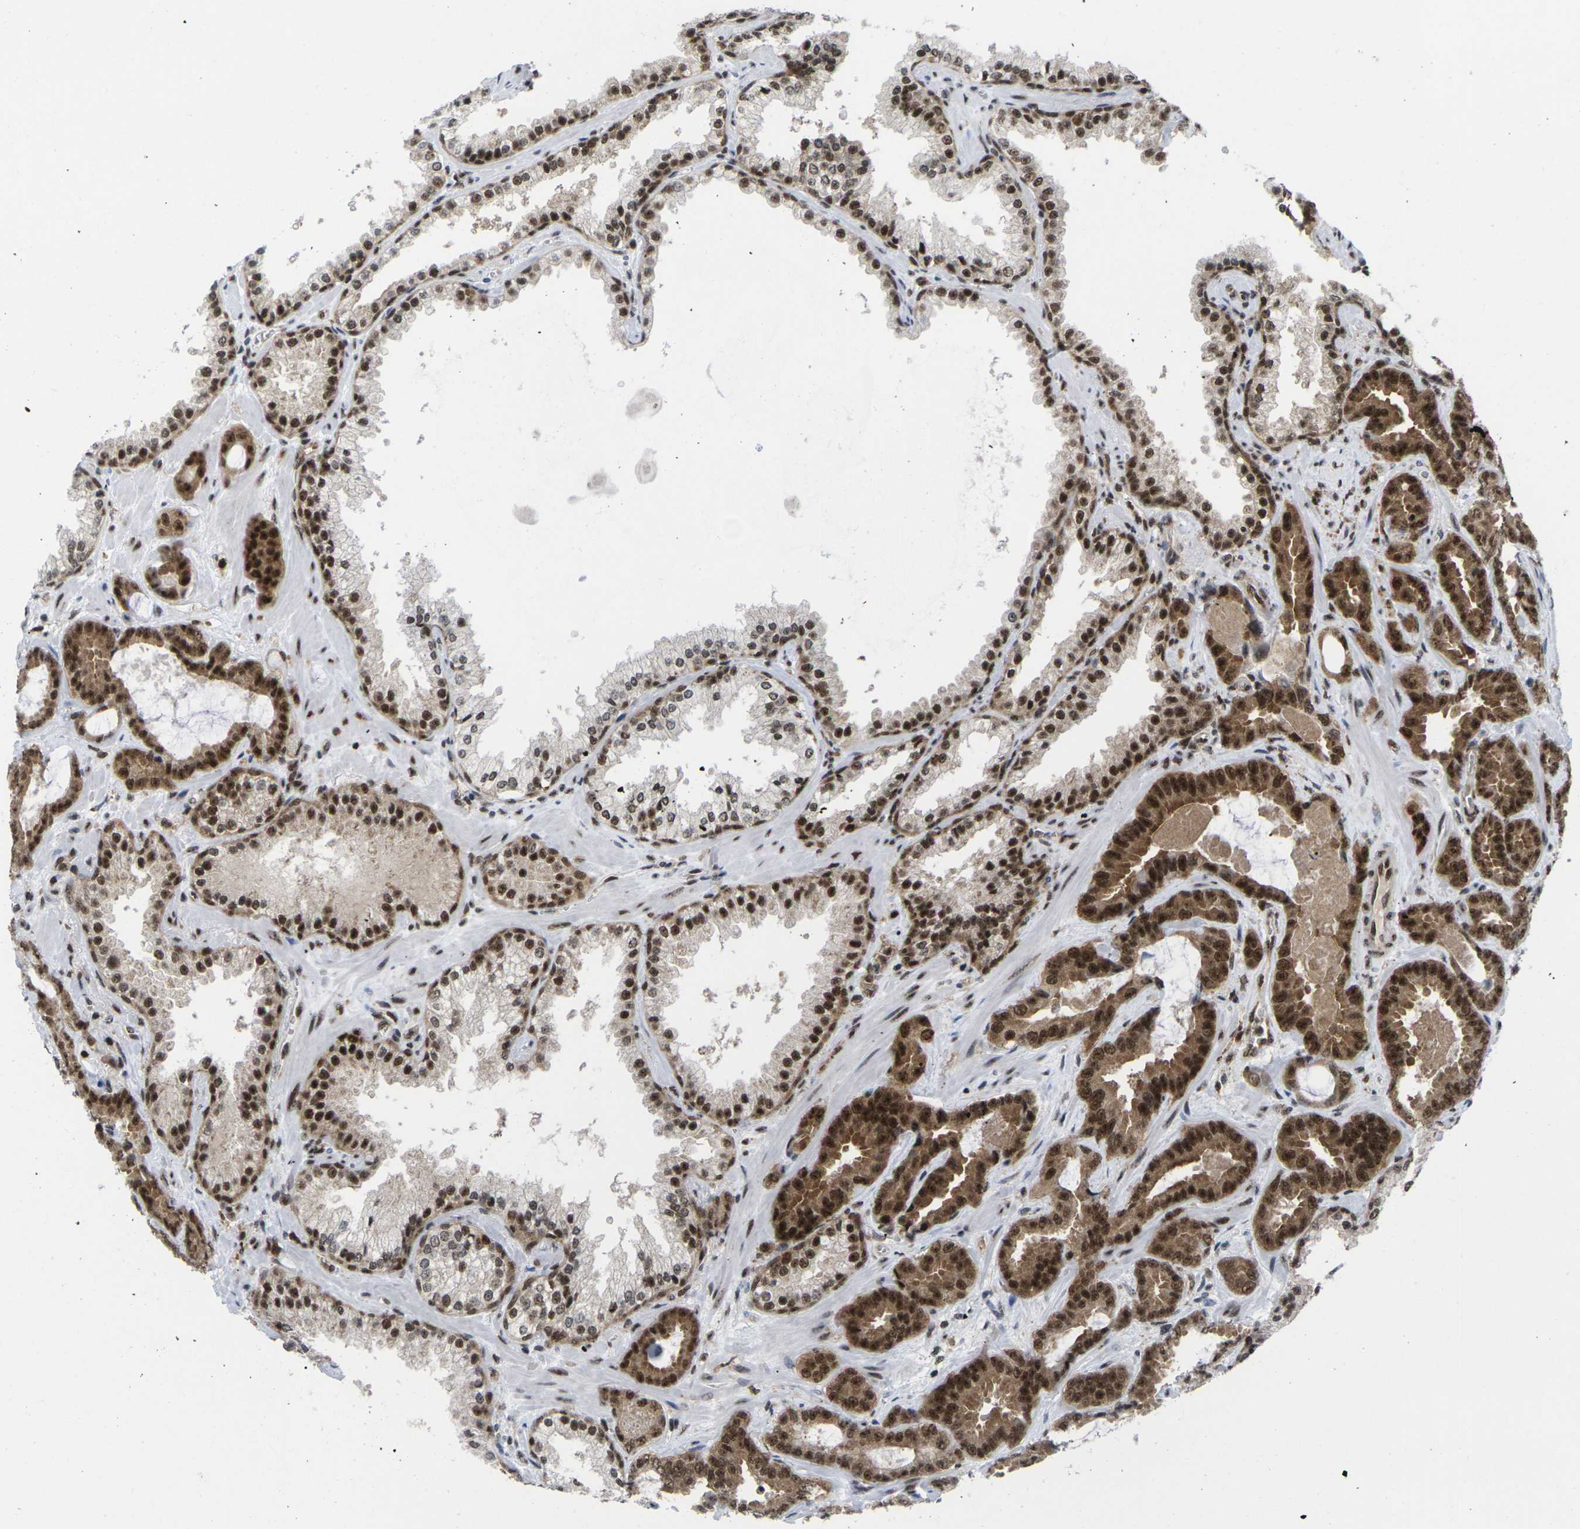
{"staining": {"intensity": "strong", "quantity": ">75%", "location": "cytoplasmic/membranous,nuclear"}, "tissue": "prostate cancer", "cell_type": "Tumor cells", "image_type": "cancer", "snomed": [{"axis": "morphology", "description": "Adenocarcinoma, Low grade"}, {"axis": "topography", "description": "Prostate"}], "caption": "Prostate adenocarcinoma (low-grade) stained with immunohistochemistry demonstrates strong cytoplasmic/membranous and nuclear positivity in about >75% of tumor cells. (DAB (3,3'-diaminobenzidine) = brown stain, brightfield microscopy at high magnification).", "gene": "MAGOH", "patient": {"sex": "male", "age": 60}}